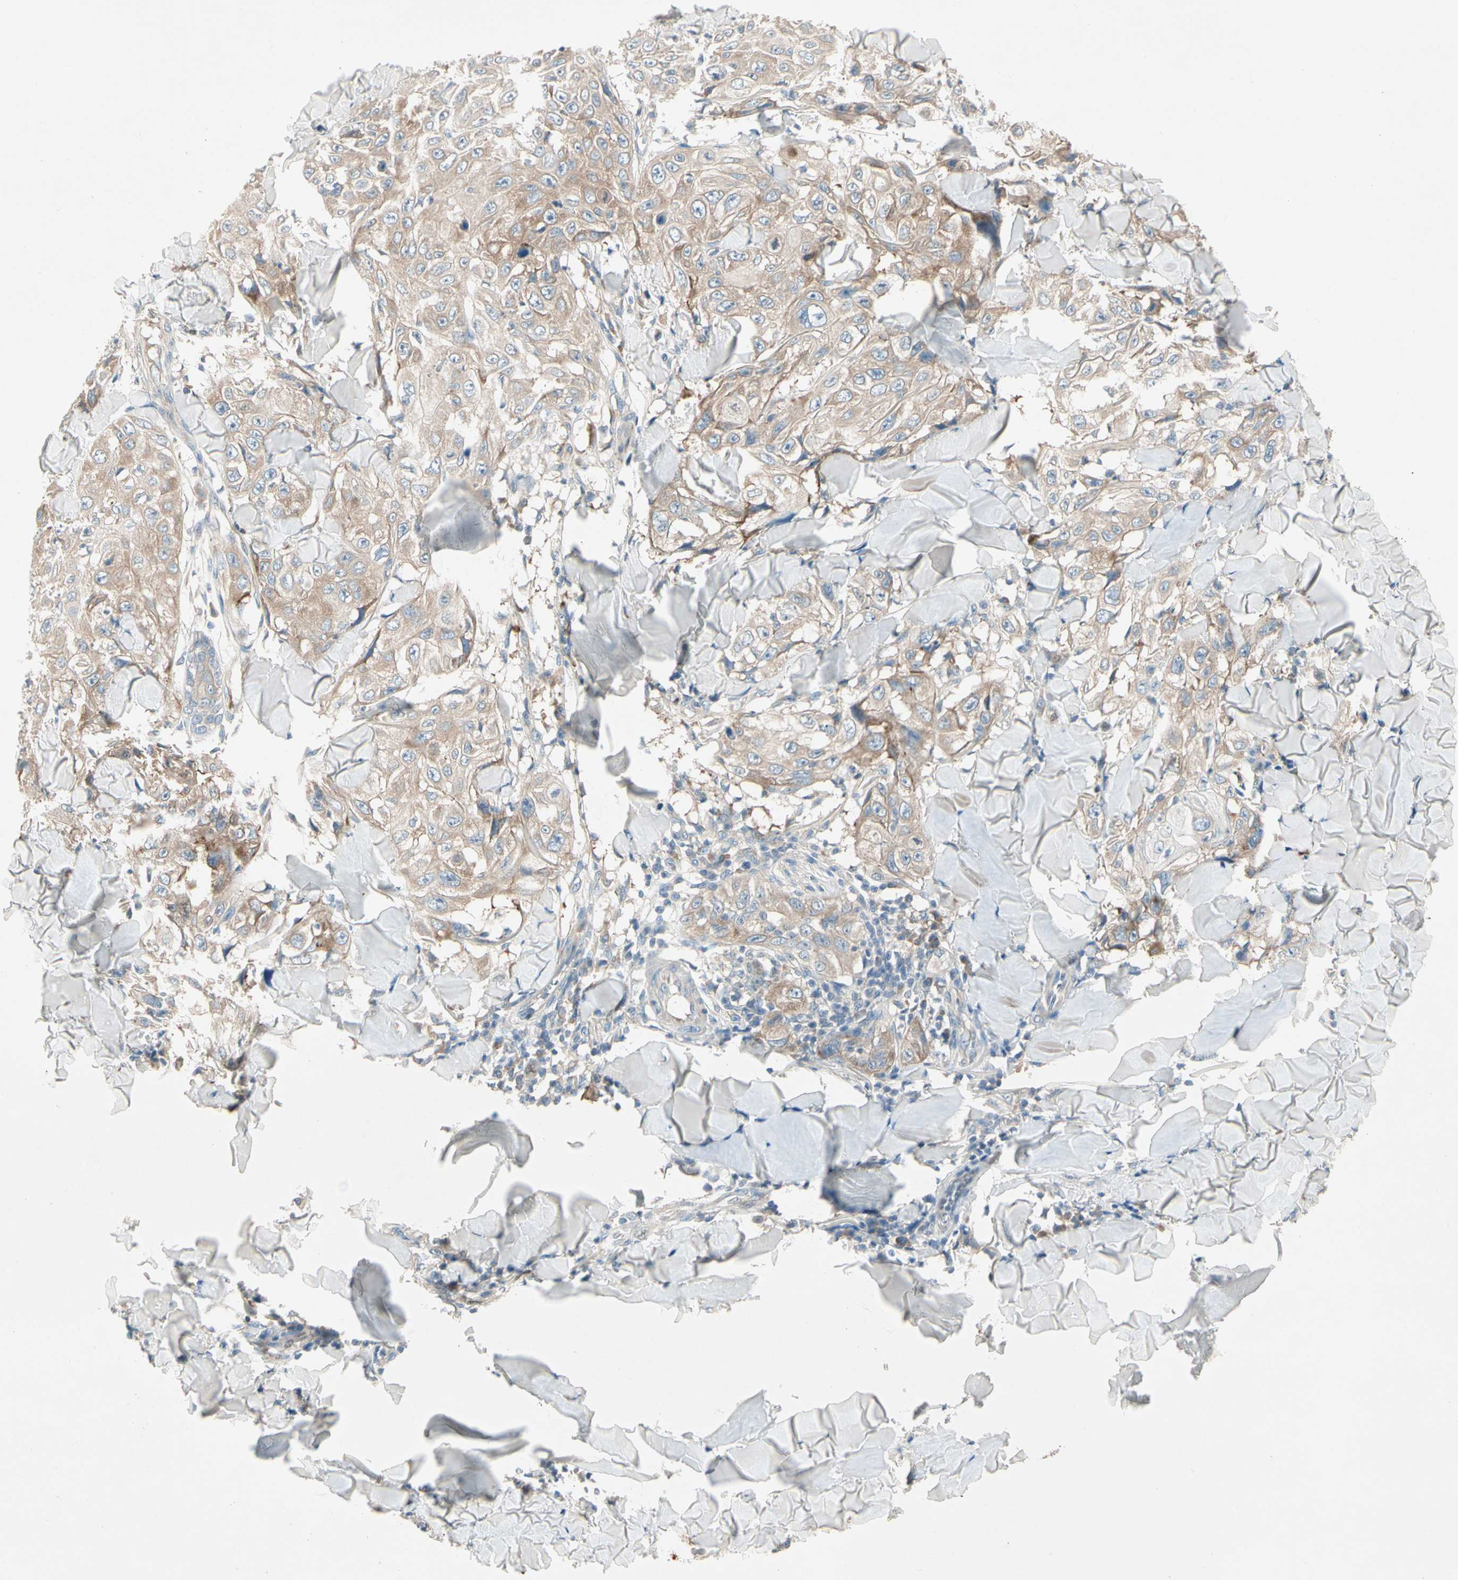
{"staining": {"intensity": "weak", "quantity": ">75%", "location": "cytoplasmic/membranous"}, "tissue": "skin cancer", "cell_type": "Tumor cells", "image_type": "cancer", "snomed": [{"axis": "morphology", "description": "Squamous cell carcinoma, NOS"}, {"axis": "topography", "description": "Skin"}], "caption": "Immunohistochemistry (IHC) (DAB (3,3'-diaminobenzidine)) staining of squamous cell carcinoma (skin) reveals weak cytoplasmic/membranous protein expression in approximately >75% of tumor cells.", "gene": "IL1R1", "patient": {"sex": "male", "age": 86}}